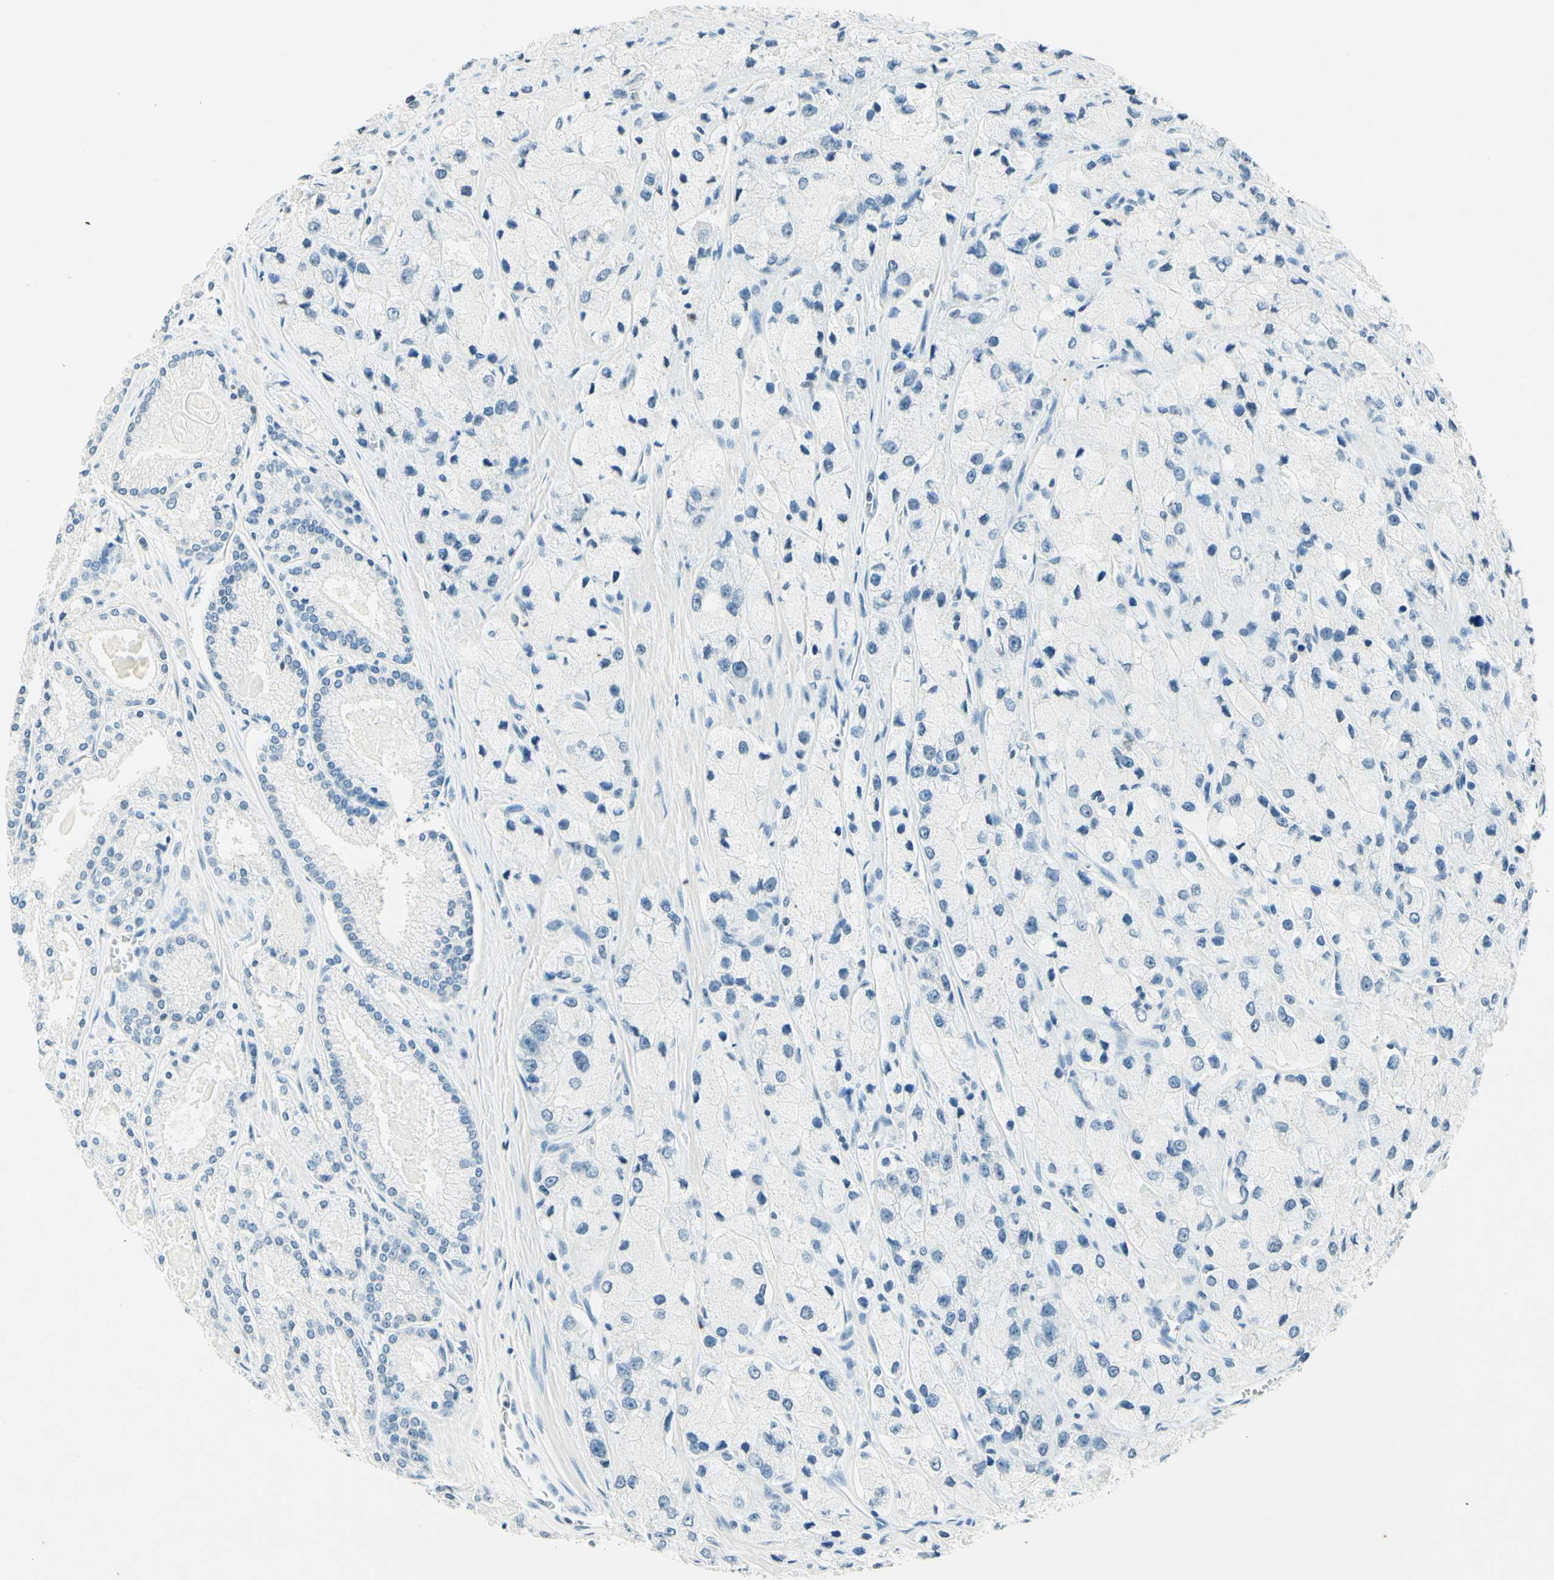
{"staining": {"intensity": "negative", "quantity": "none", "location": "none"}, "tissue": "prostate cancer", "cell_type": "Tumor cells", "image_type": "cancer", "snomed": [{"axis": "morphology", "description": "Adenocarcinoma, High grade"}, {"axis": "topography", "description": "Prostate"}], "caption": "Image shows no significant protein positivity in tumor cells of prostate cancer. Nuclei are stained in blue.", "gene": "MSH2", "patient": {"sex": "male", "age": 58}}